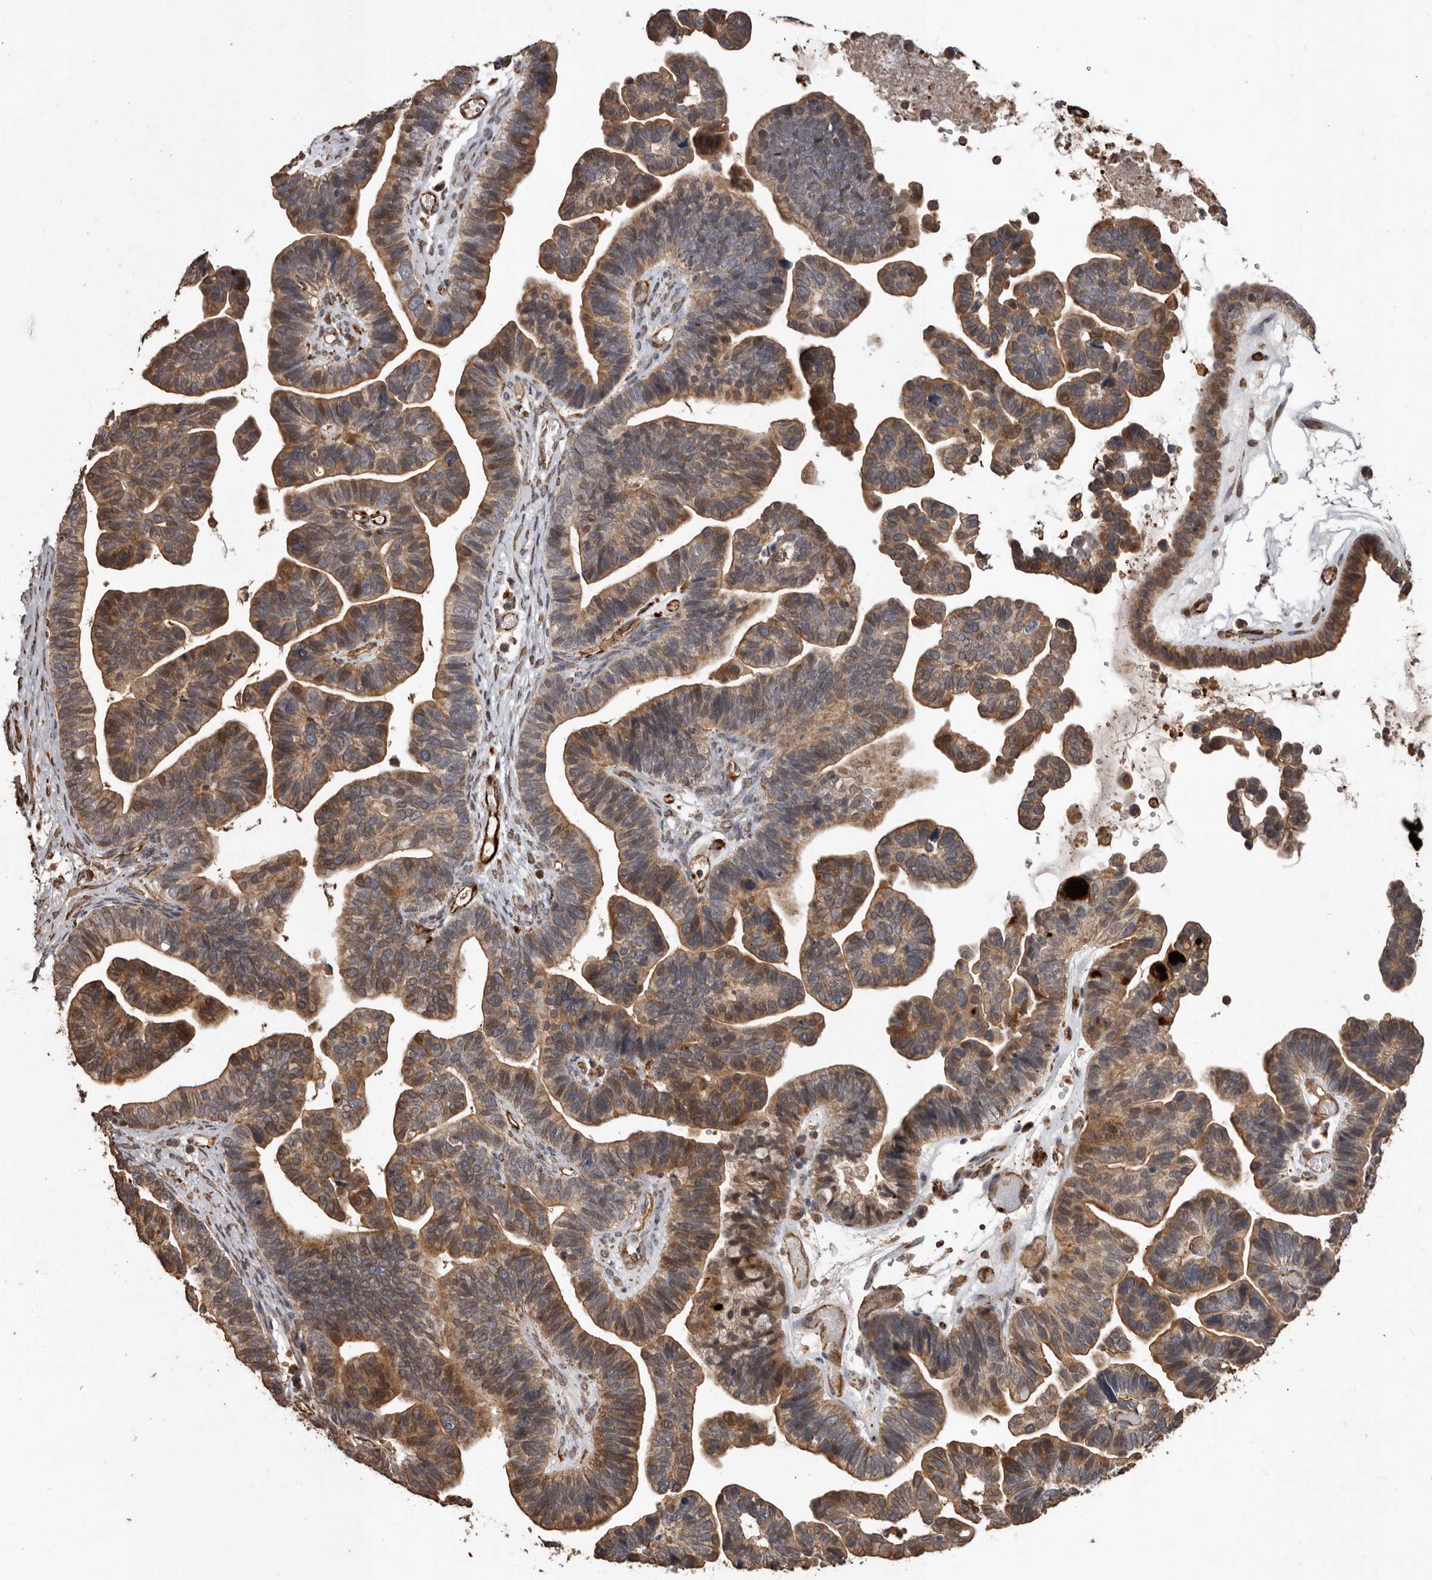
{"staining": {"intensity": "moderate", "quantity": ">75%", "location": "cytoplasmic/membranous"}, "tissue": "ovarian cancer", "cell_type": "Tumor cells", "image_type": "cancer", "snomed": [{"axis": "morphology", "description": "Cystadenocarcinoma, serous, NOS"}, {"axis": "topography", "description": "Ovary"}], "caption": "A photomicrograph of human ovarian serous cystadenocarcinoma stained for a protein exhibits moderate cytoplasmic/membranous brown staining in tumor cells. (brown staining indicates protein expression, while blue staining denotes nuclei).", "gene": "BRAT1", "patient": {"sex": "female", "age": 56}}